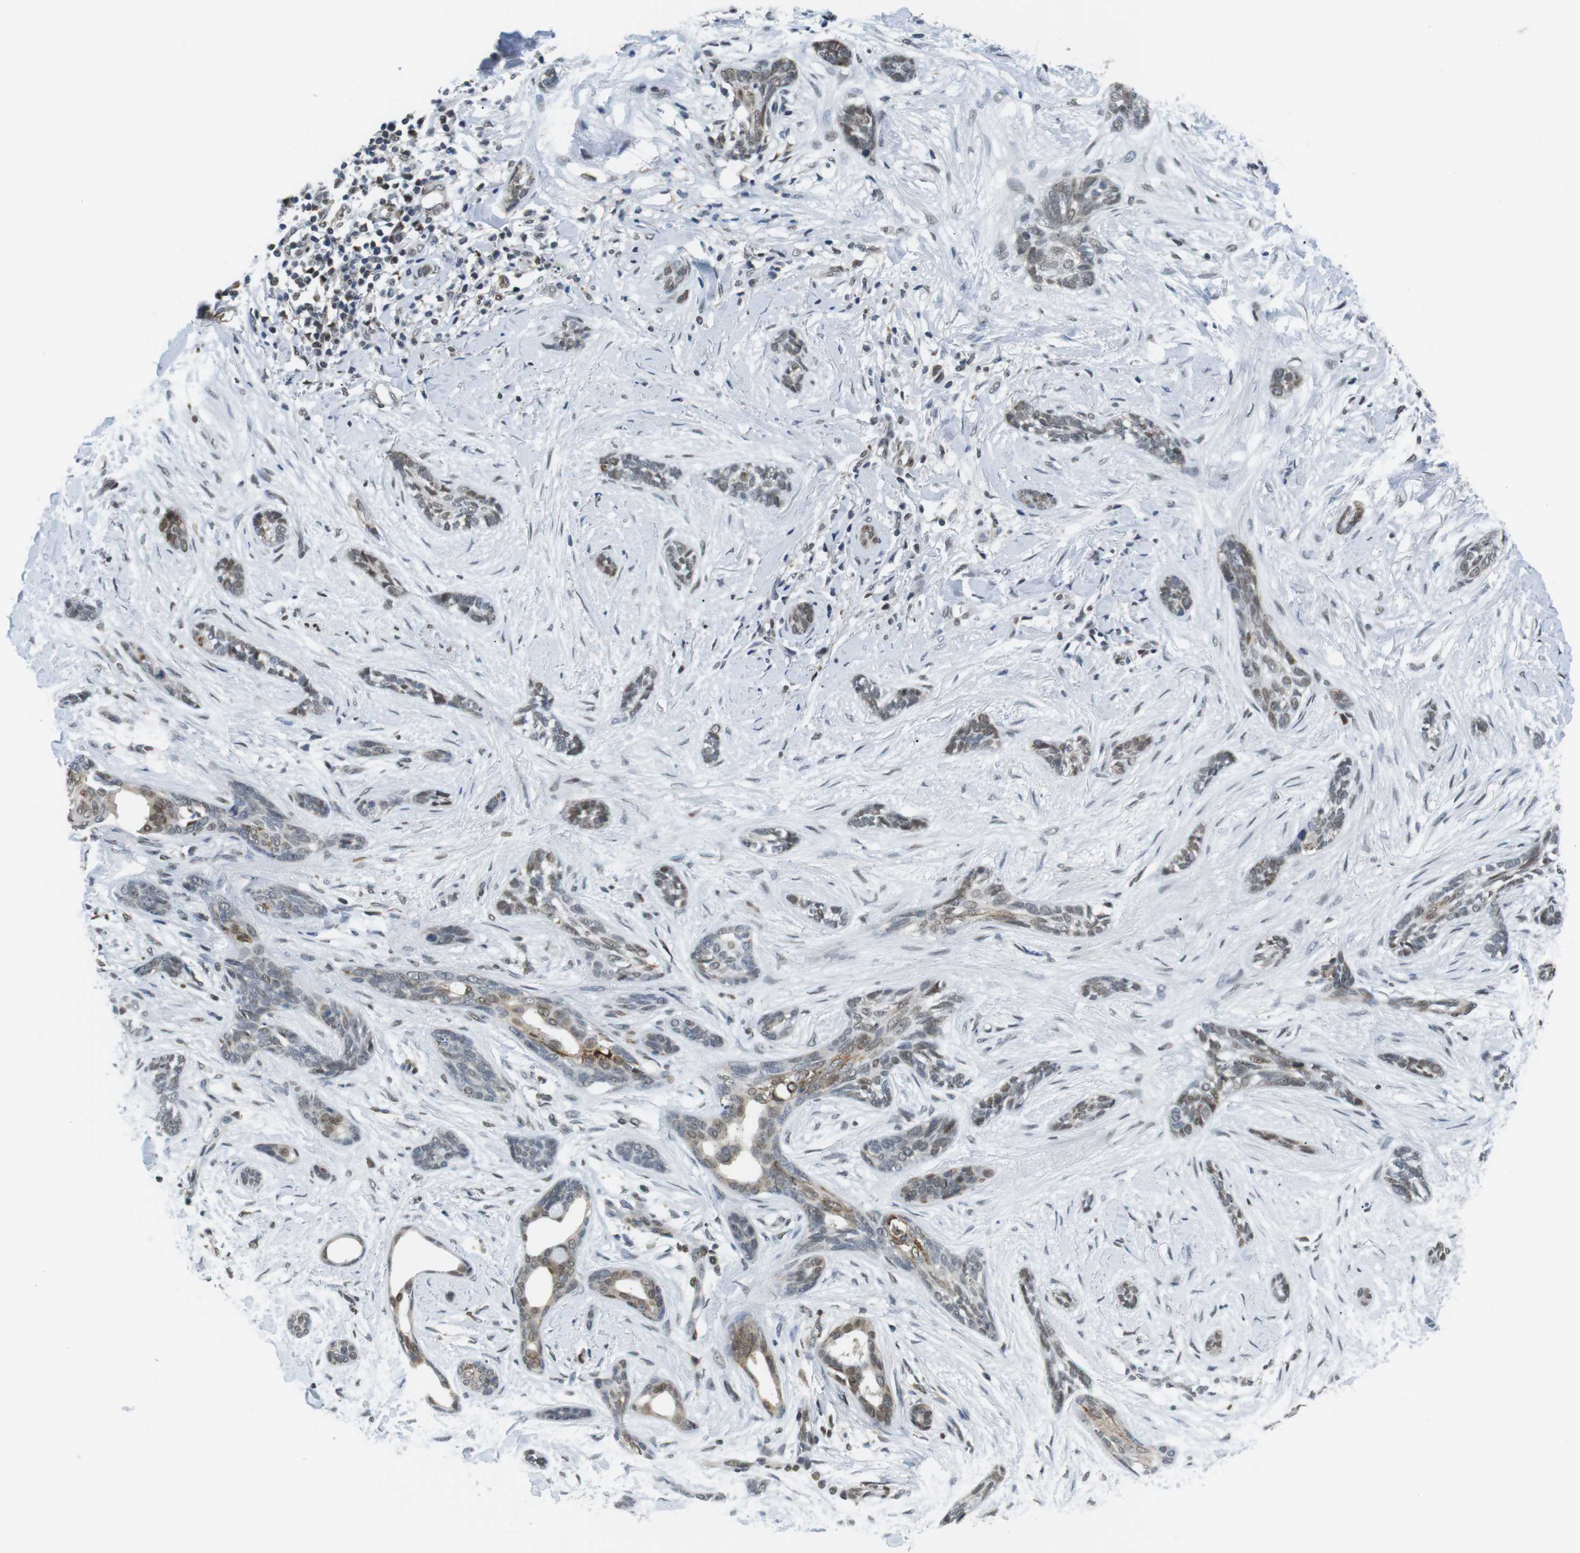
{"staining": {"intensity": "weak", "quantity": "<25%", "location": "nuclear"}, "tissue": "skin cancer", "cell_type": "Tumor cells", "image_type": "cancer", "snomed": [{"axis": "morphology", "description": "Basal cell carcinoma"}, {"axis": "morphology", "description": "Adnexal tumor, benign"}, {"axis": "topography", "description": "Skin"}], "caption": "High magnification brightfield microscopy of skin cancer (basal cell carcinoma) stained with DAB (brown) and counterstained with hematoxylin (blue): tumor cells show no significant positivity.", "gene": "USP7", "patient": {"sex": "female", "age": 42}}